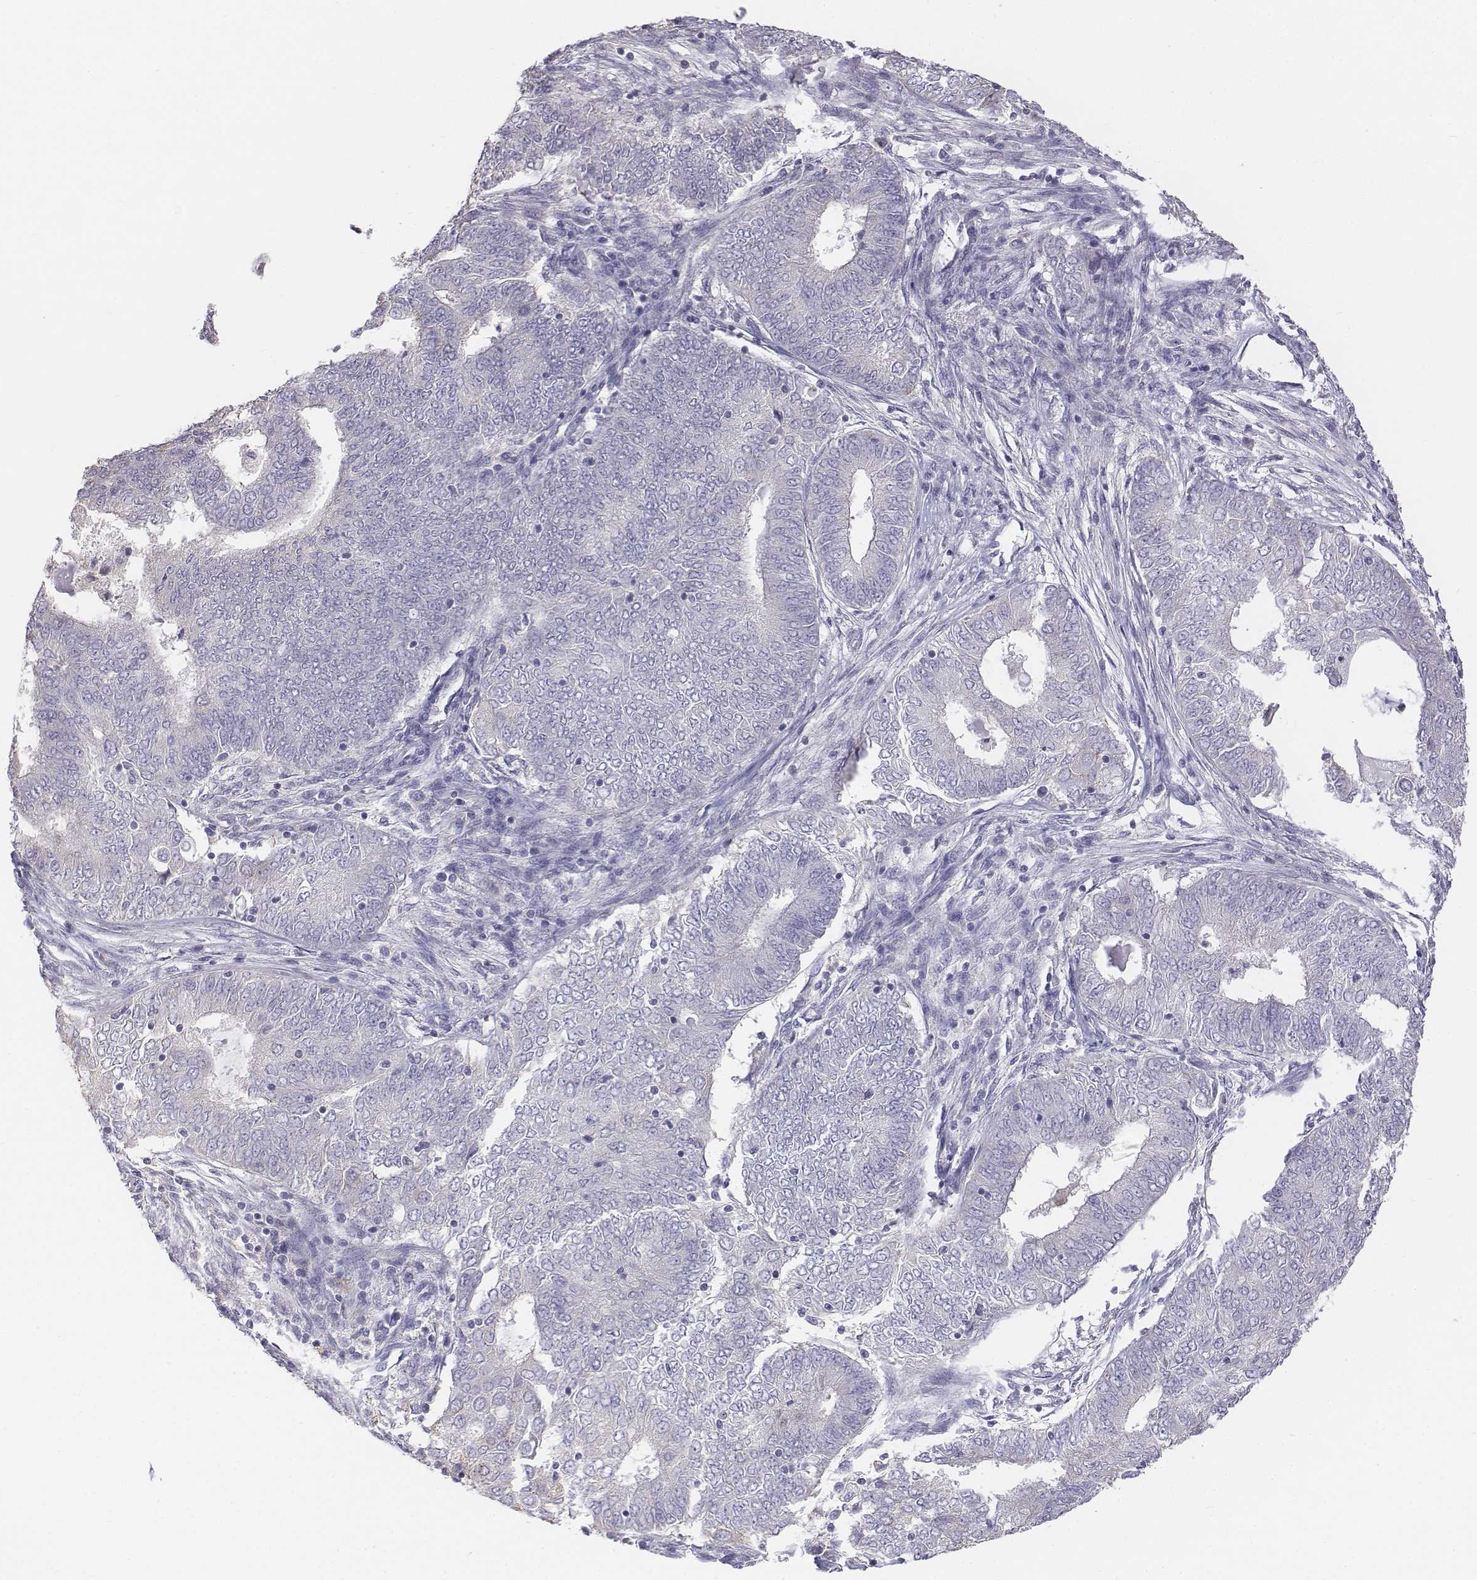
{"staining": {"intensity": "negative", "quantity": "none", "location": "none"}, "tissue": "endometrial cancer", "cell_type": "Tumor cells", "image_type": "cancer", "snomed": [{"axis": "morphology", "description": "Adenocarcinoma, NOS"}, {"axis": "topography", "description": "Endometrium"}], "caption": "DAB immunohistochemical staining of endometrial adenocarcinoma shows no significant positivity in tumor cells.", "gene": "LGSN", "patient": {"sex": "female", "age": 62}}